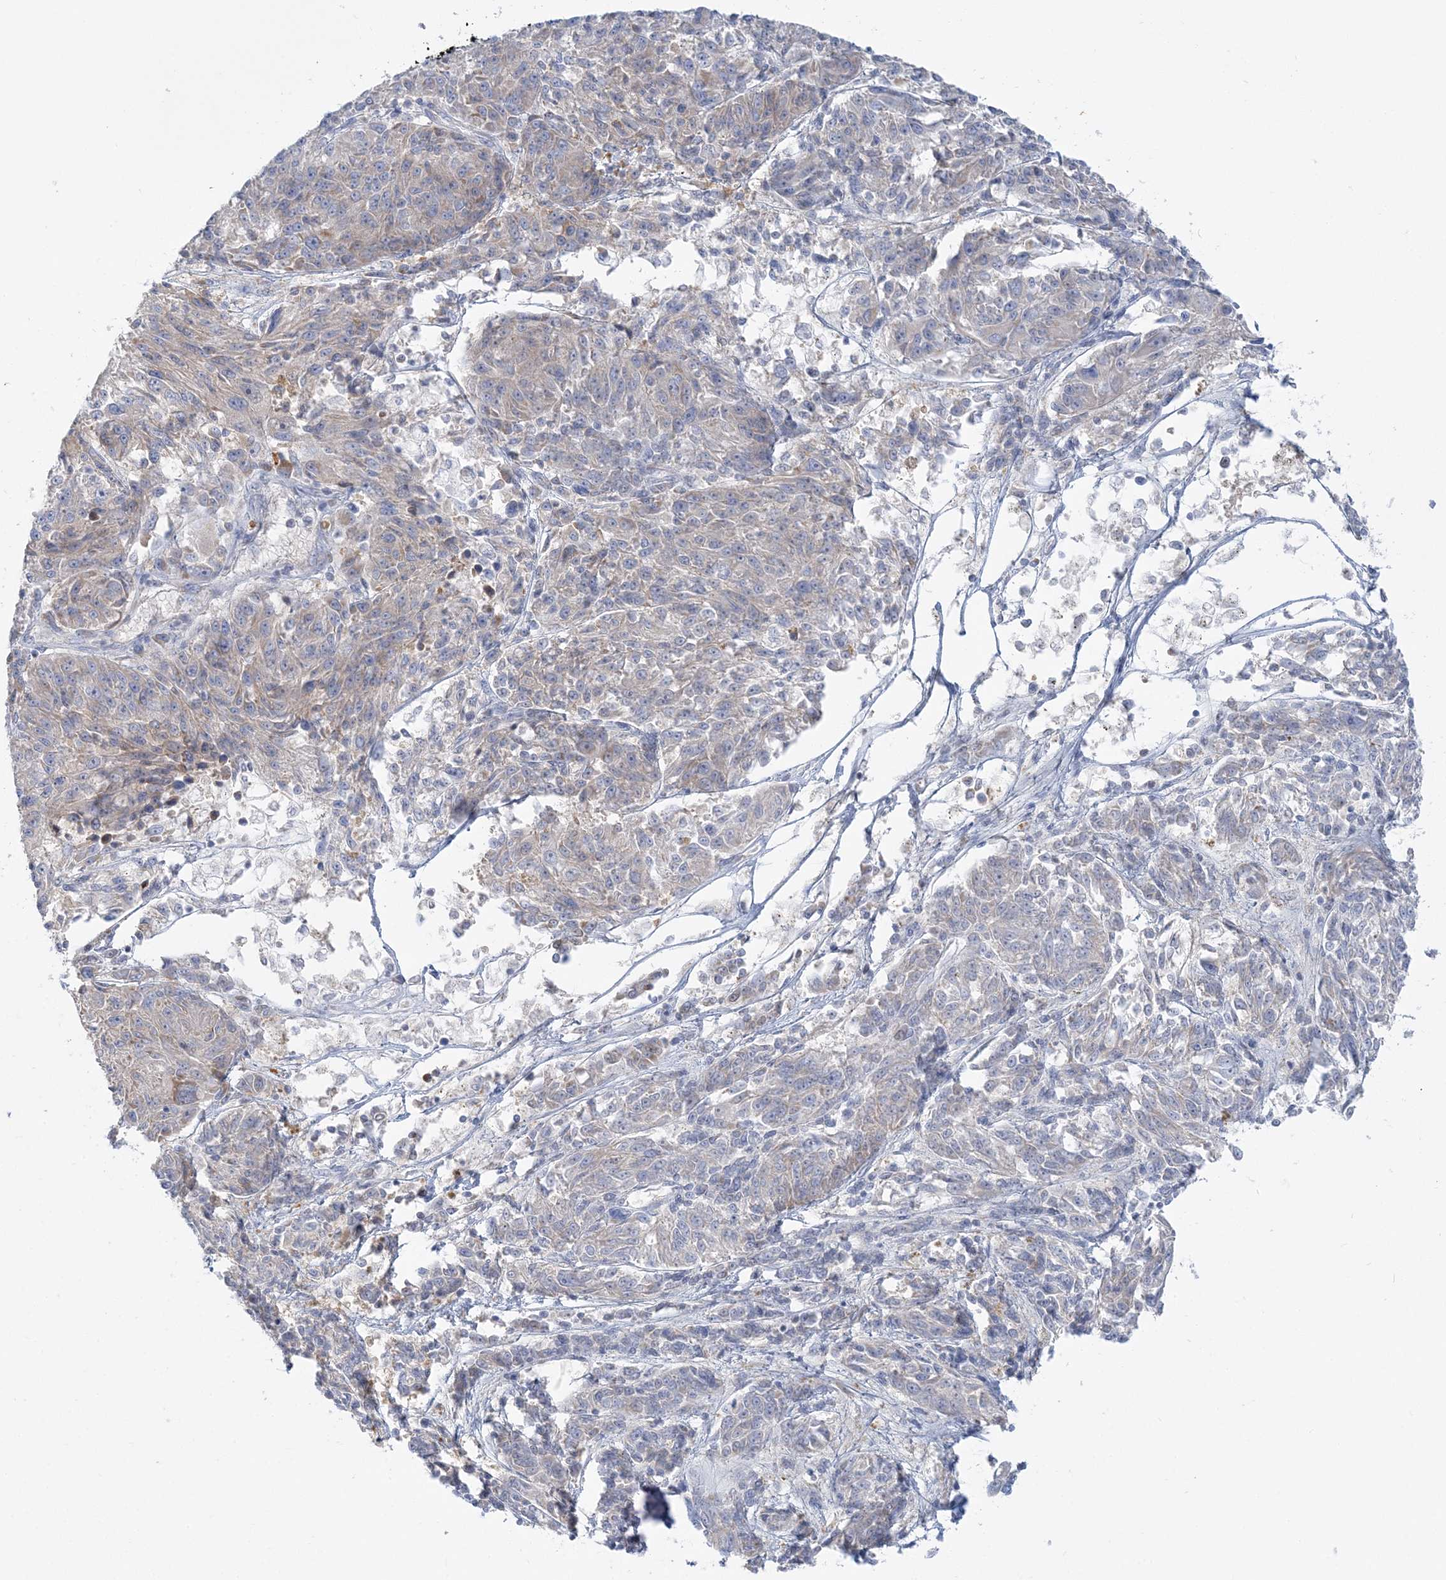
{"staining": {"intensity": "weak", "quantity": "25%-75%", "location": "cytoplasmic/membranous"}, "tissue": "melanoma", "cell_type": "Tumor cells", "image_type": "cancer", "snomed": [{"axis": "morphology", "description": "Malignant melanoma, NOS"}, {"axis": "topography", "description": "Skin"}], "caption": "Melanoma stained with a protein marker reveals weak staining in tumor cells.", "gene": "TBC1D14", "patient": {"sex": "male", "age": 53}}